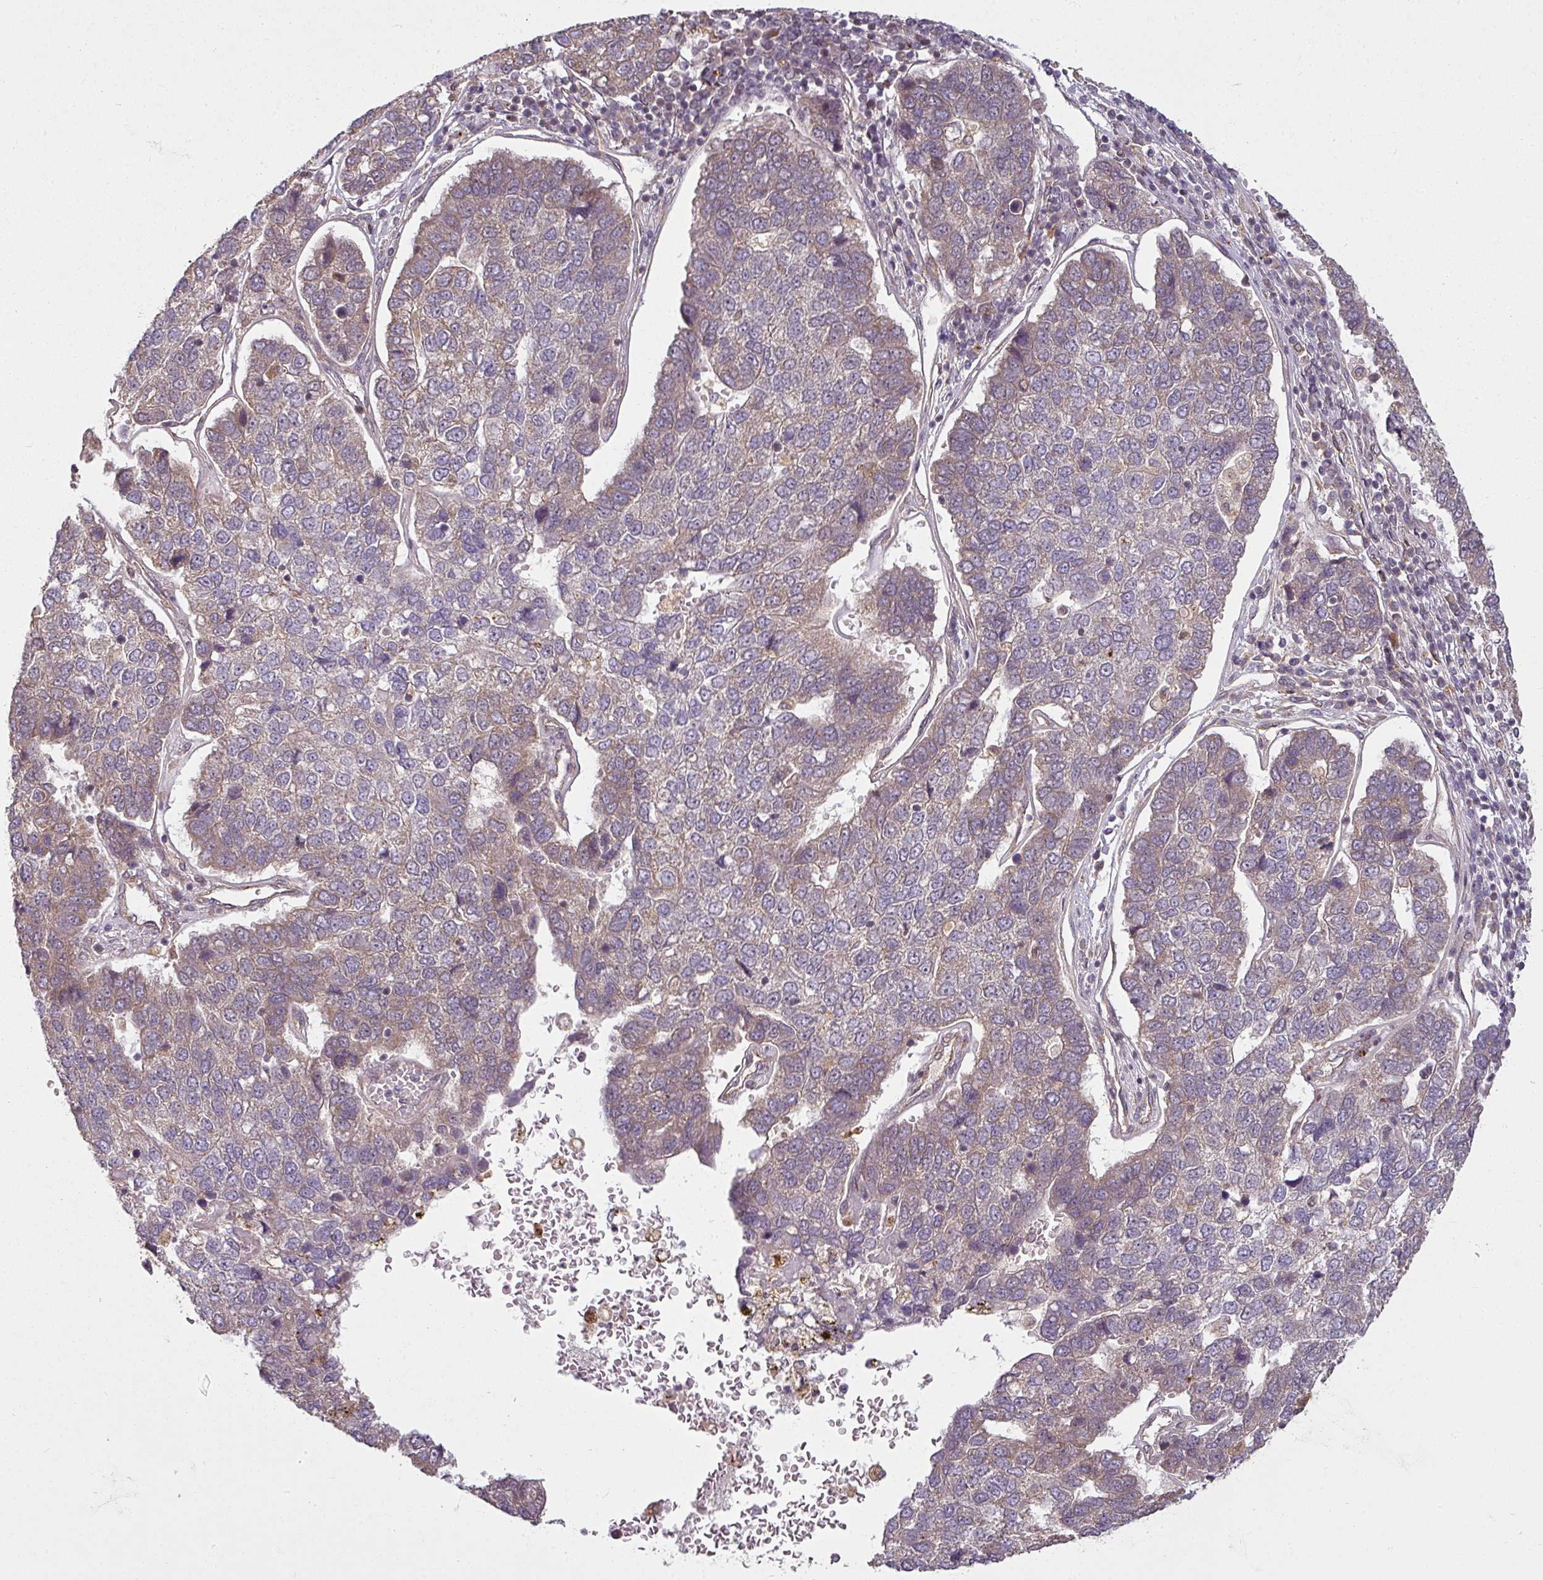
{"staining": {"intensity": "weak", "quantity": "<25%", "location": "cytoplasmic/membranous"}, "tissue": "pancreatic cancer", "cell_type": "Tumor cells", "image_type": "cancer", "snomed": [{"axis": "morphology", "description": "Adenocarcinoma, NOS"}, {"axis": "topography", "description": "Pancreas"}], "caption": "This is an IHC image of pancreatic adenocarcinoma. There is no expression in tumor cells.", "gene": "DIMT1", "patient": {"sex": "female", "age": 61}}